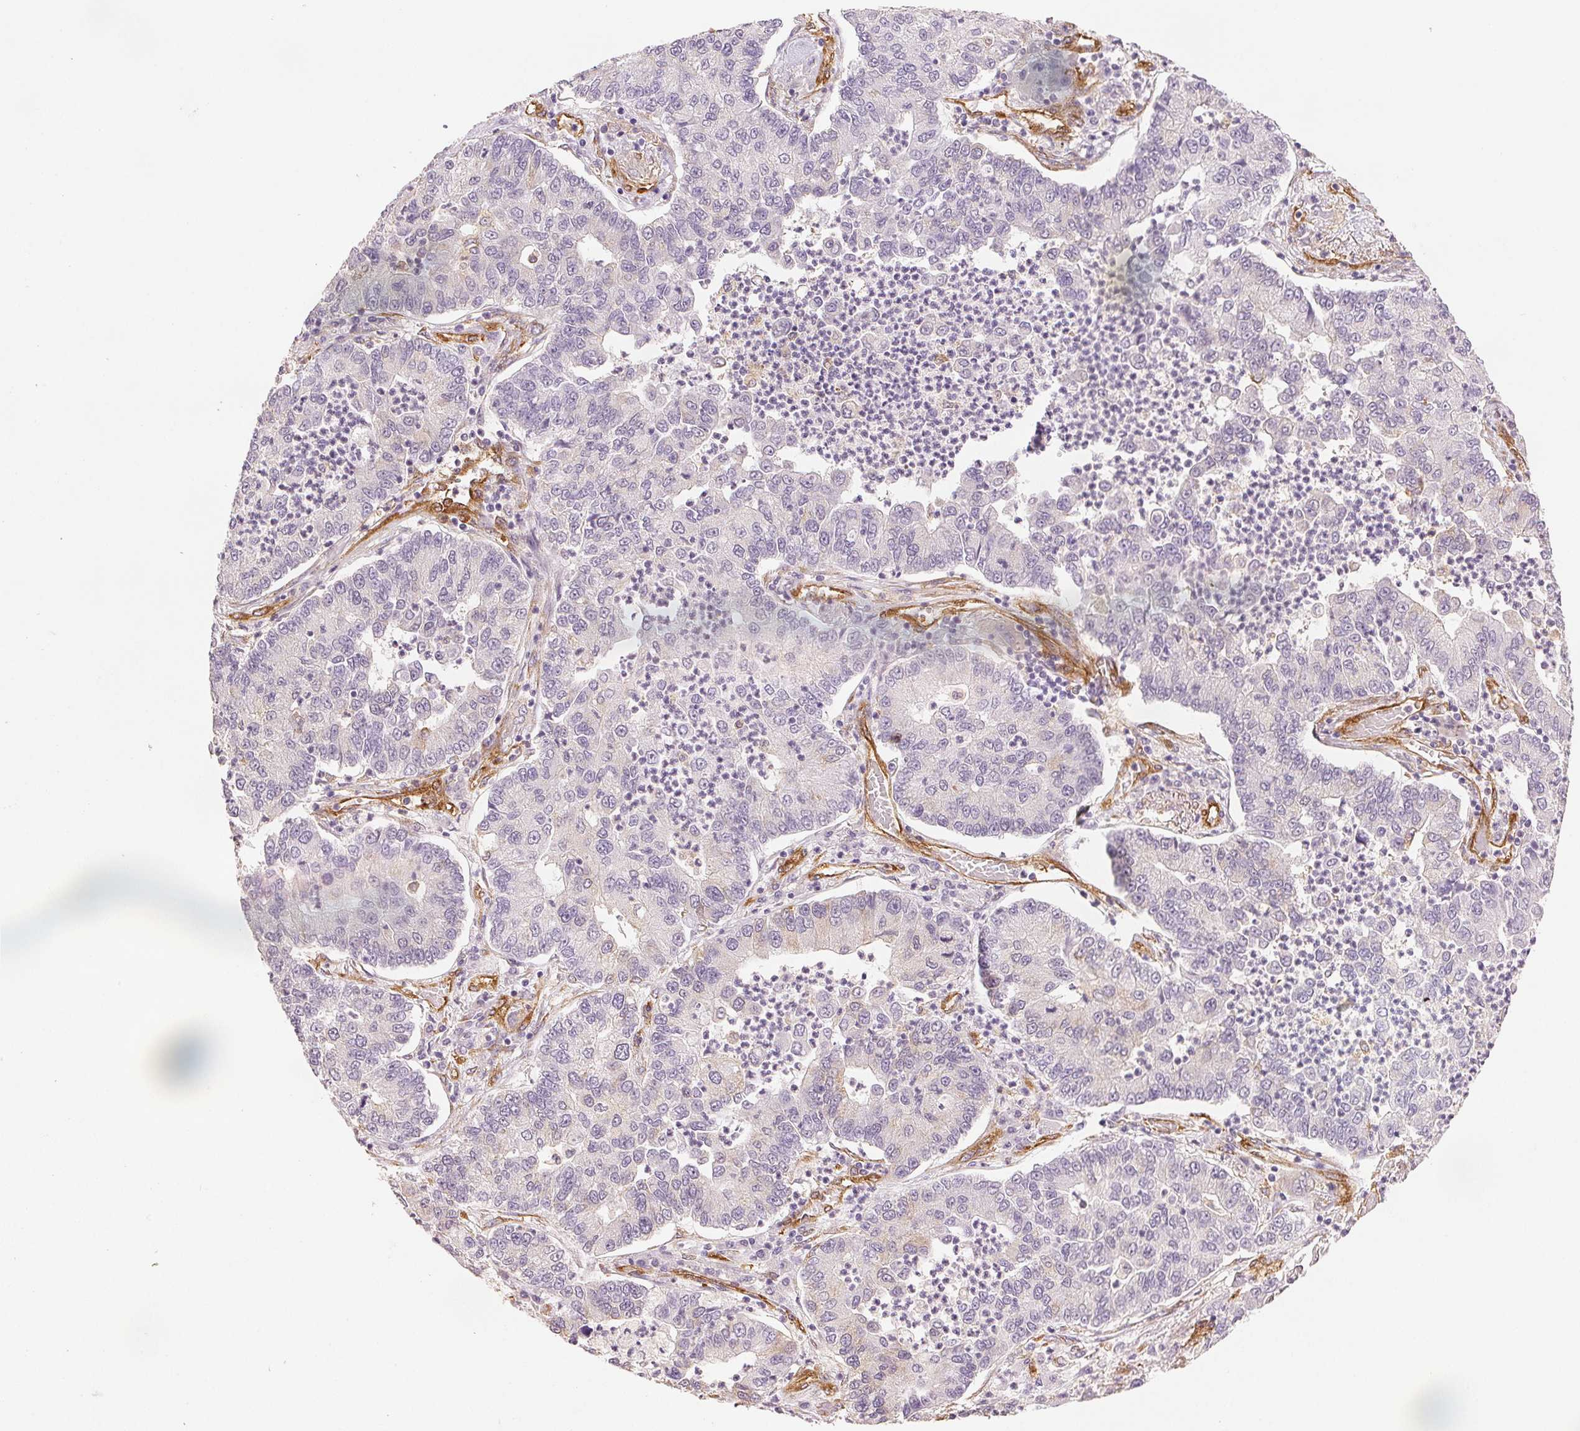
{"staining": {"intensity": "negative", "quantity": "none", "location": "none"}, "tissue": "lung cancer", "cell_type": "Tumor cells", "image_type": "cancer", "snomed": [{"axis": "morphology", "description": "Adenocarcinoma, NOS"}, {"axis": "topography", "description": "Lung"}], "caption": "Immunohistochemical staining of lung adenocarcinoma exhibits no significant staining in tumor cells.", "gene": "DIAPH2", "patient": {"sex": "female", "age": 57}}